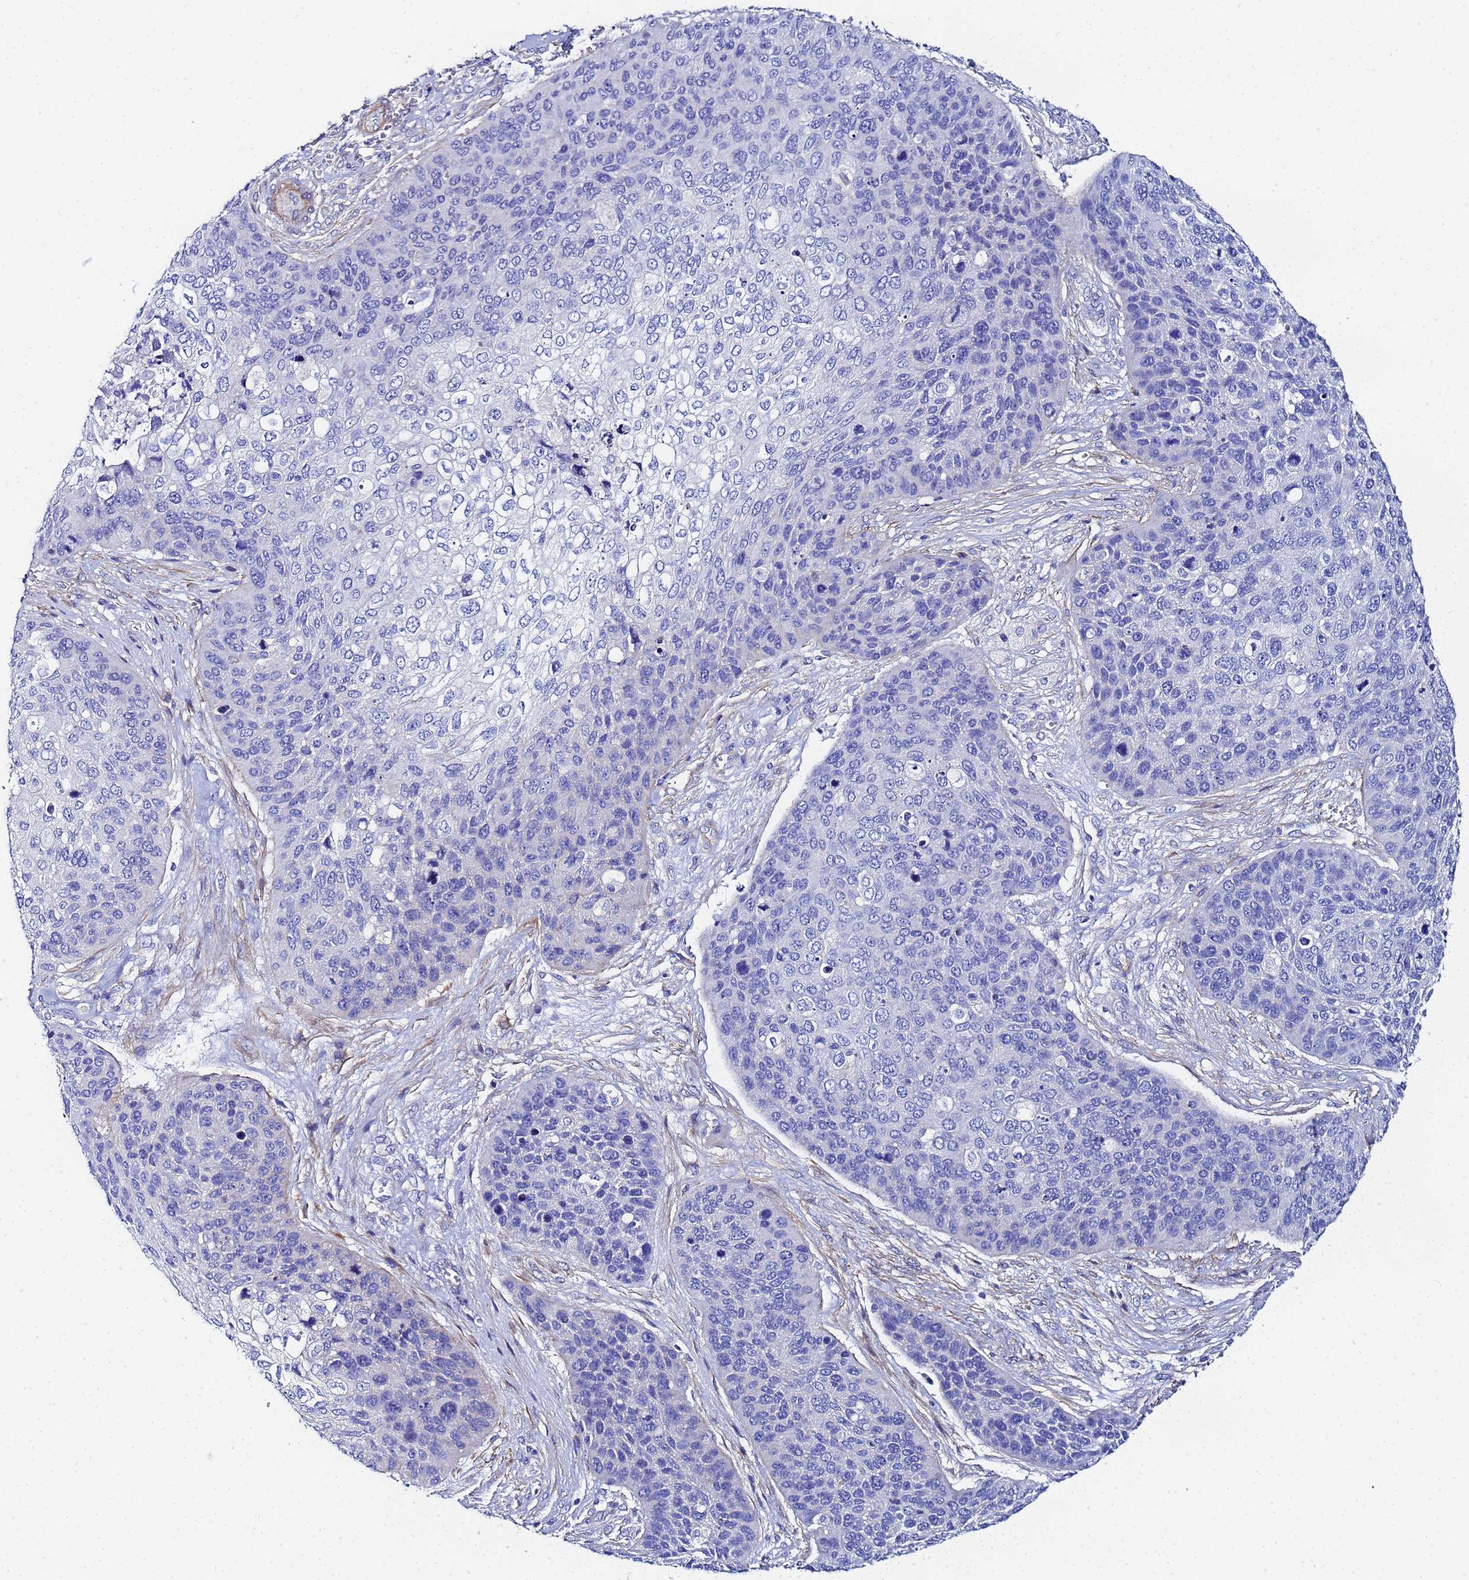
{"staining": {"intensity": "negative", "quantity": "none", "location": "none"}, "tissue": "skin cancer", "cell_type": "Tumor cells", "image_type": "cancer", "snomed": [{"axis": "morphology", "description": "Basal cell carcinoma"}, {"axis": "topography", "description": "Skin"}], "caption": "This is an IHC micrograph of basal cell carcinoma (skin). There is no expression in tumor cells.", "gene": "RAB39B", "patient": {"sex": "female", "age": 74}}